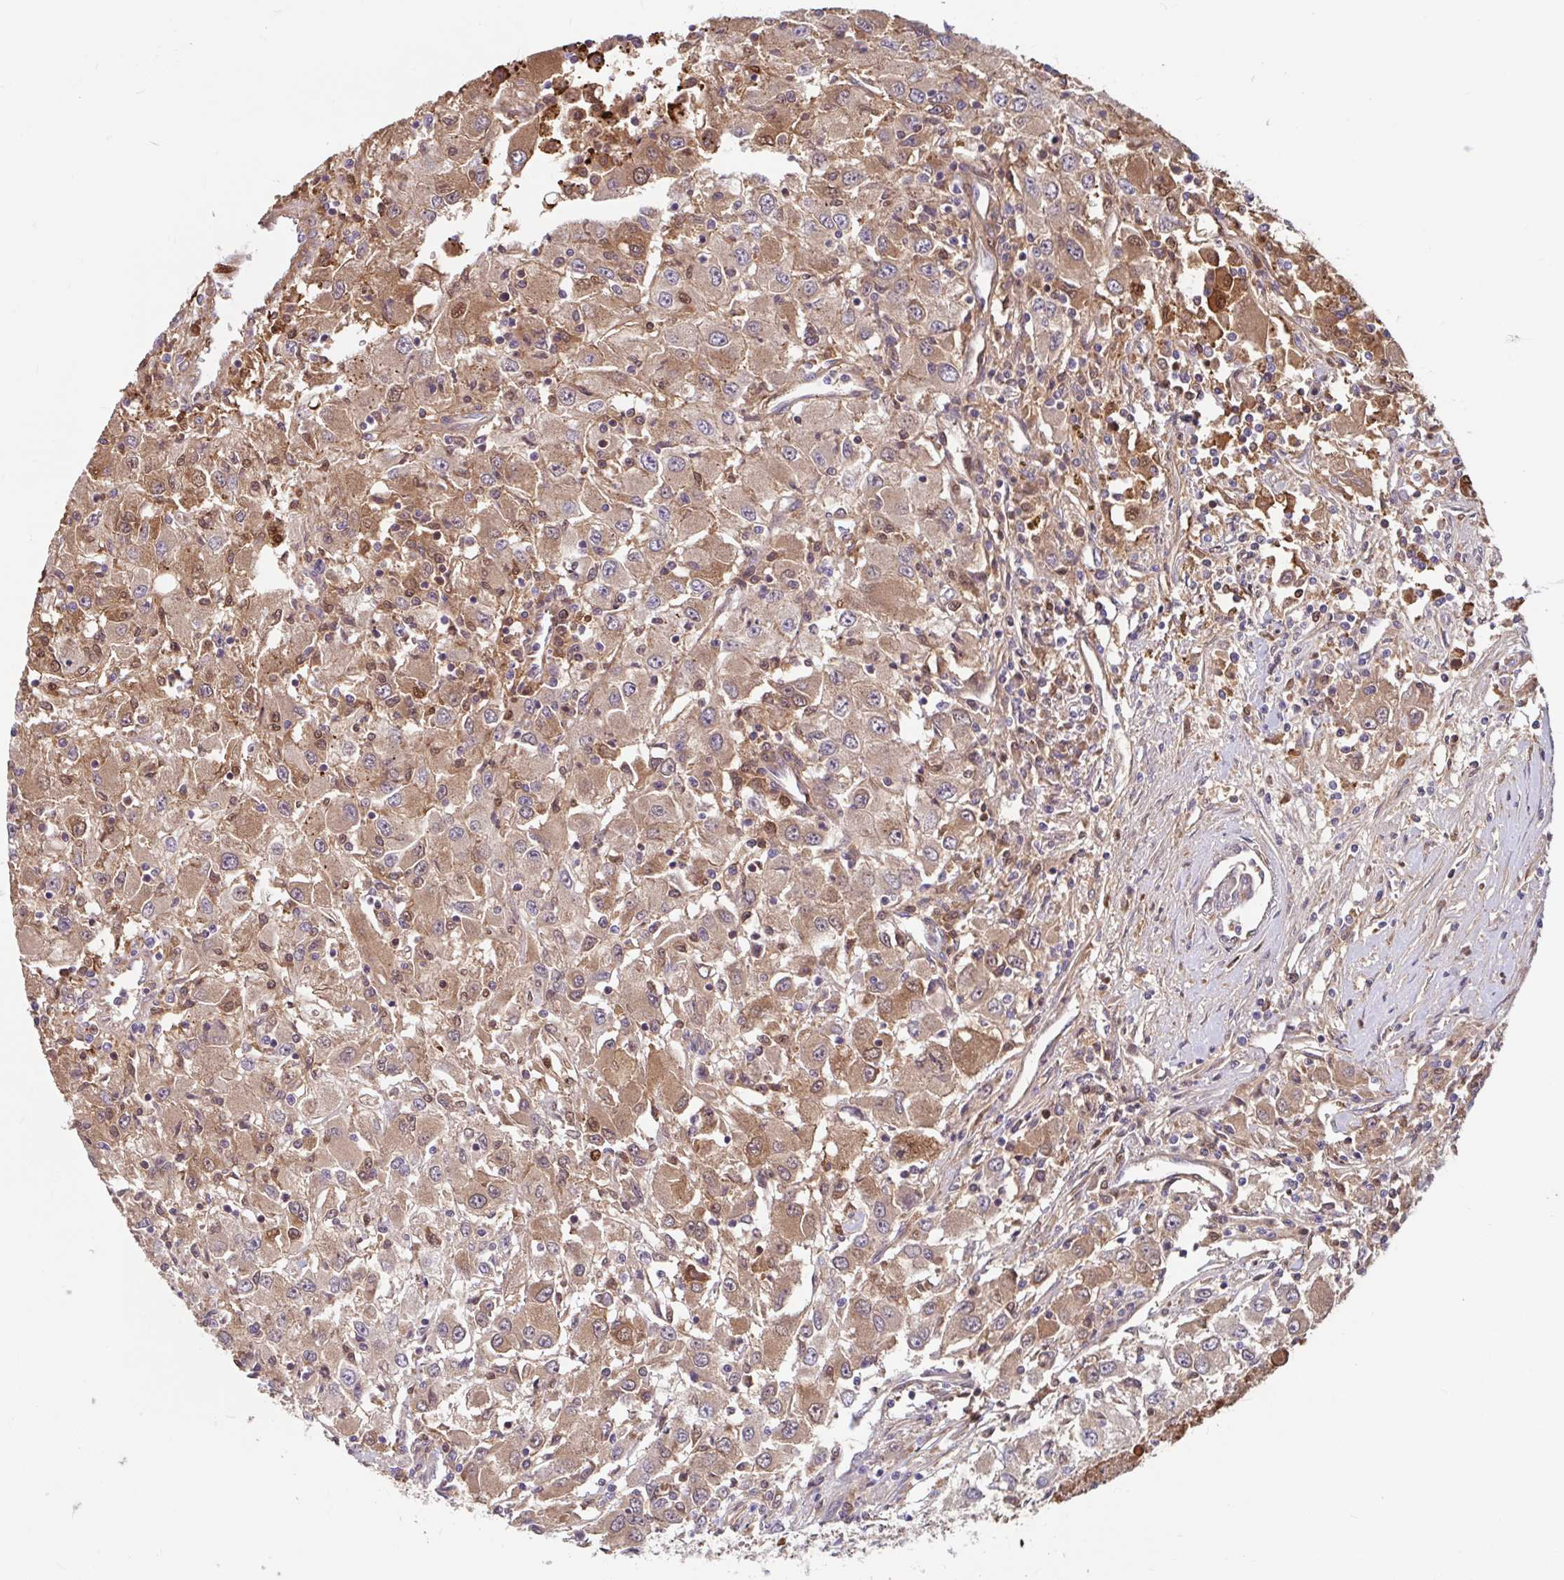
{"staining": {"intensity": "moderate", "quantity": ">75%", "location": "cytoplasmic/membranous,nuclear"}, "tissue": "renal cancer", "cell_type": "Tumor cells", "image_type": "cancer", "snomed": [{"axis": "morphology", "description": "Adenocarcinoma, NOS"}, {"axis": "topography", "description": "Kidney"}], "caption": "Immunohistochemistry of human adenocarcinoma (renal) exhibits medium levels of moderate cytoplasmic/membranous and nuclear staining in approximately >75% of tumor cells.", "gene": "BLVRA", "patient": {"sex": "female", "age": 67}}